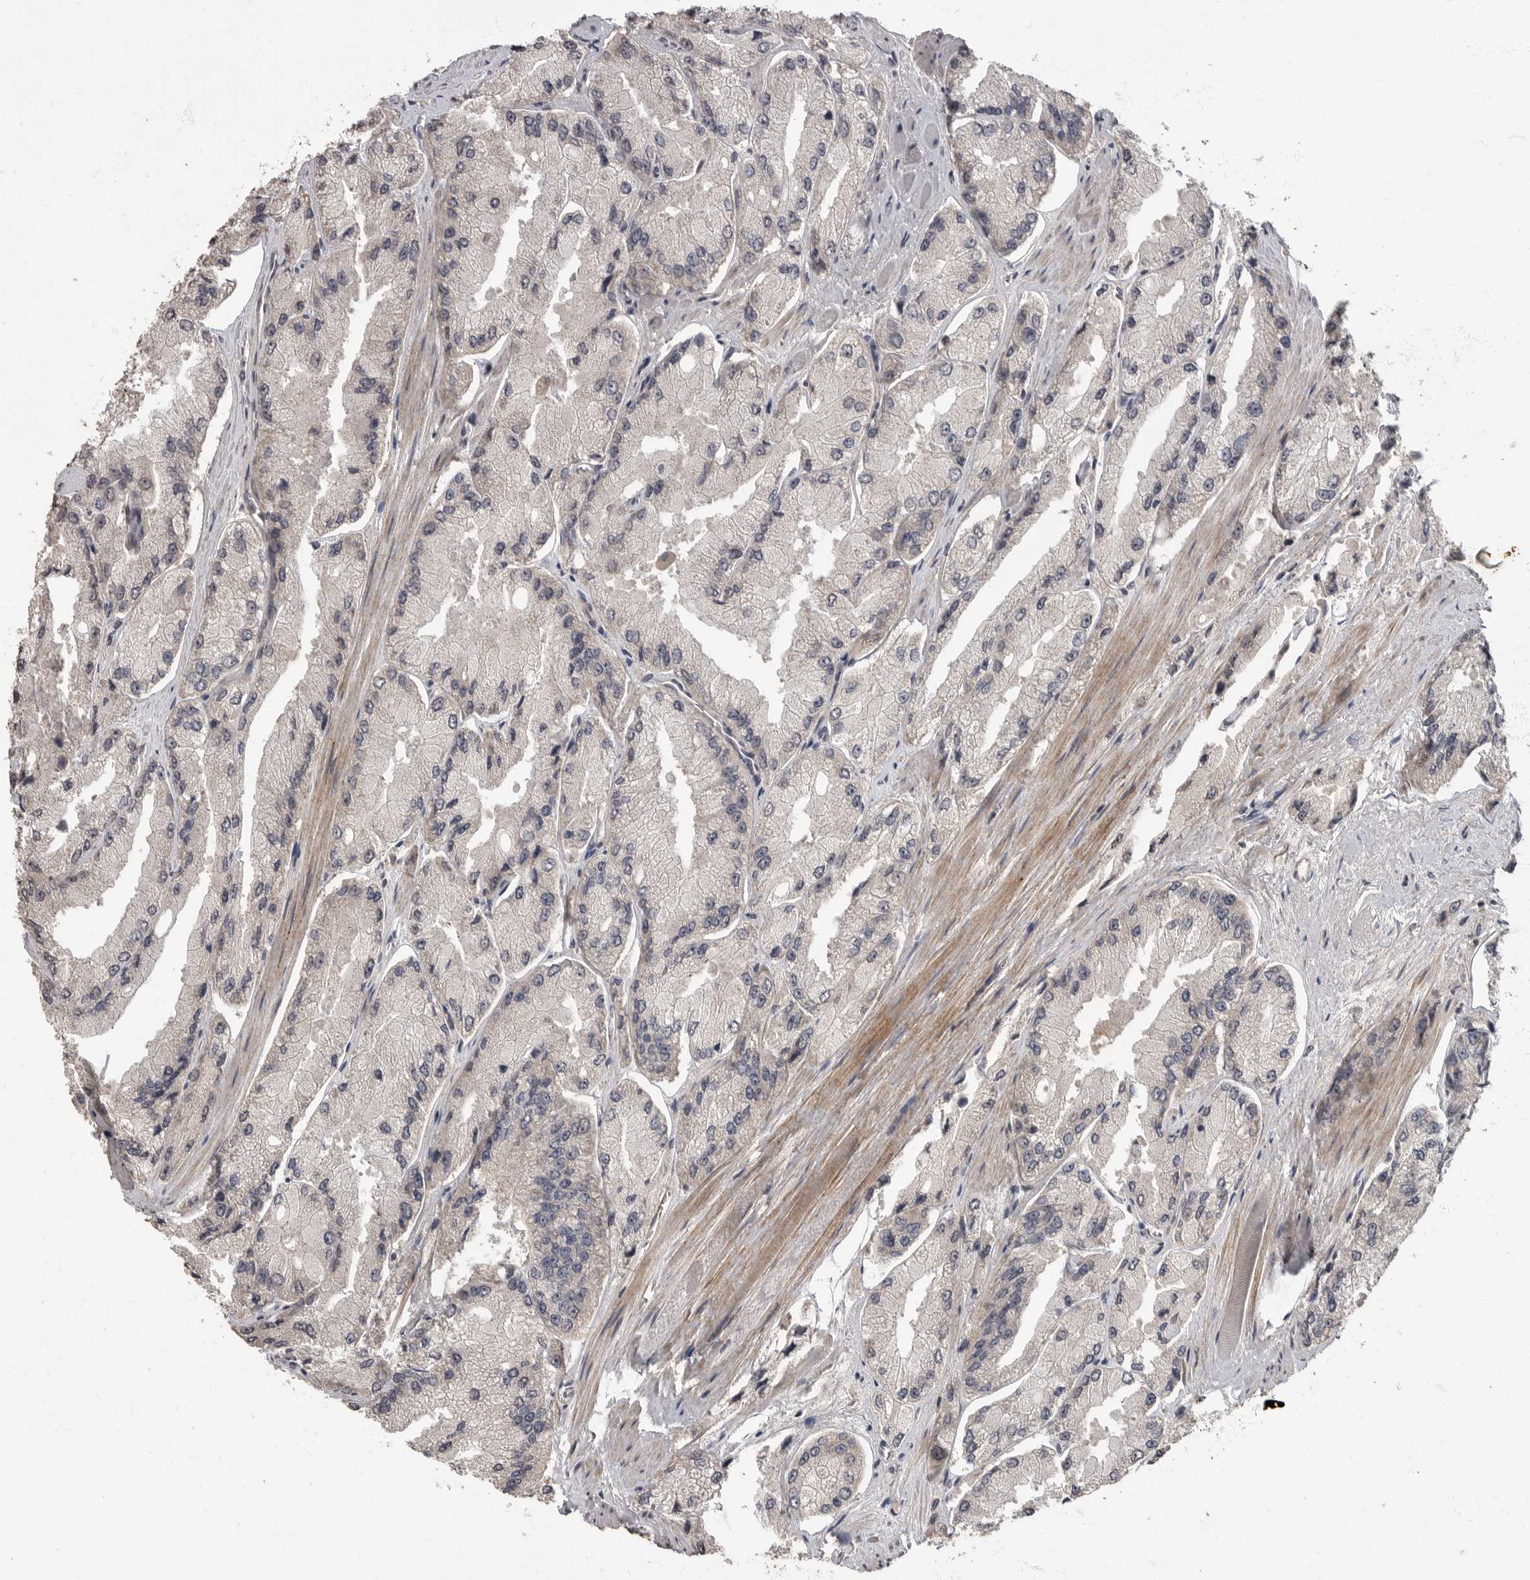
{"staining": {"intensity": "negative", "quantity": "none", "location": "none"}, "tissue": "prostate cancer", "cell_type": "Tumor cells", "image_type": "cancer", "snomed": [{"axis": "morphology", "description": "Adenocarcinoma, High grade"}, {"axis": "topography", "description": "Prostate"}], "caption": "Tumor cells show no significant staining in prostate high-grade adenocarcinoma. (Stains: DAB (3,3'-diaminobenzidine) IHC with hematoxylin counter stain, Microscopy: brightfield microscopy at high magnification).", "gene": "MAFG", "patient": {"sex": "male", "age": 58}}